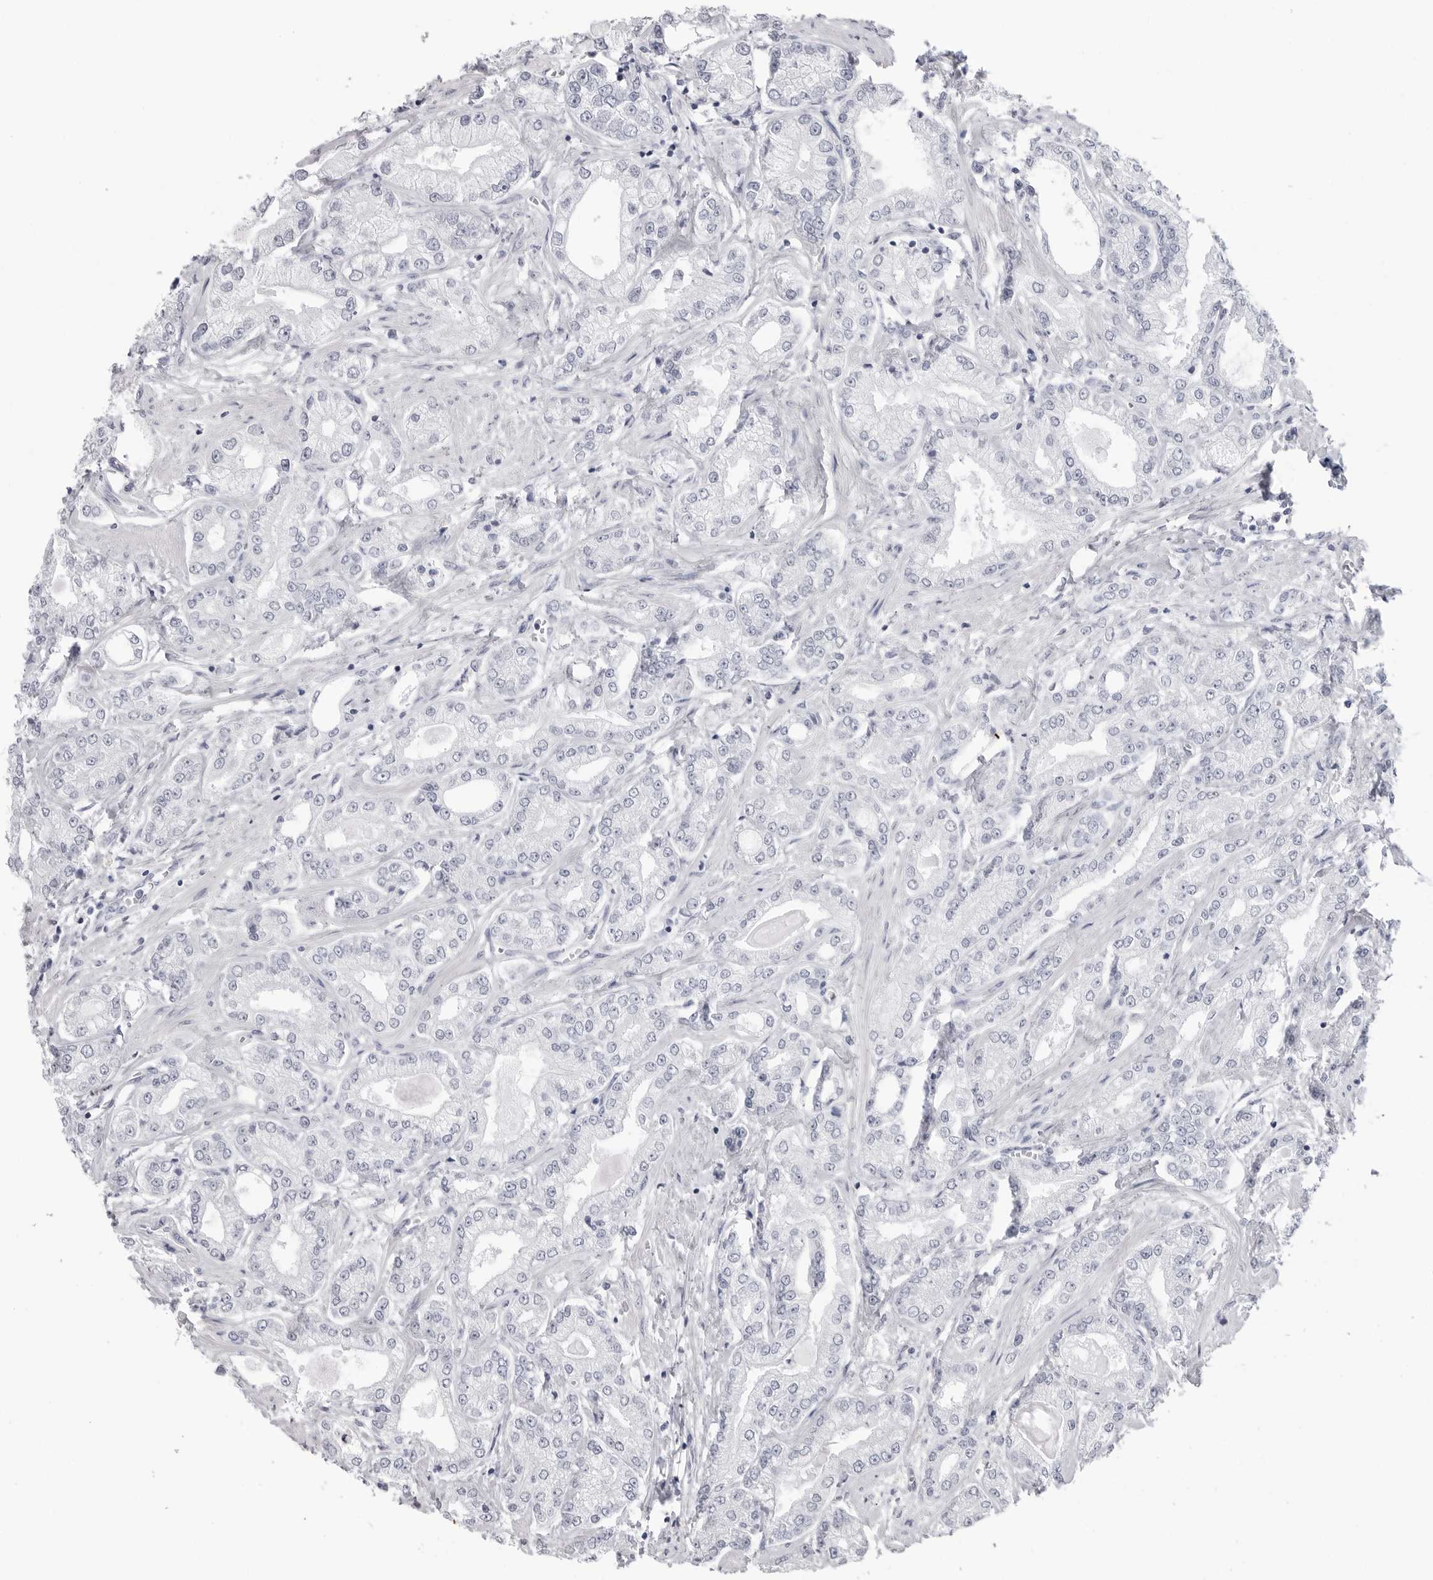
{"staining": {"intensity": "negative", "quantity": "none", "location": "none"}, "tissue": "prostate cancer", "cell_type": "Tumor cells", "image_type": "cancer", "snomed": [{"axis": "morphology", "description": "Adenocarcinoma, Low grade"}, {"axis": "topography", "description": "Prostate"}], "caption": "The IHC photomicrograph has no significant expression in tumor cells of prostate adenocarcinoma (low-grade) tissue.", "gene": "PGA3", "patient": {"sex": "male", "age": 62}}